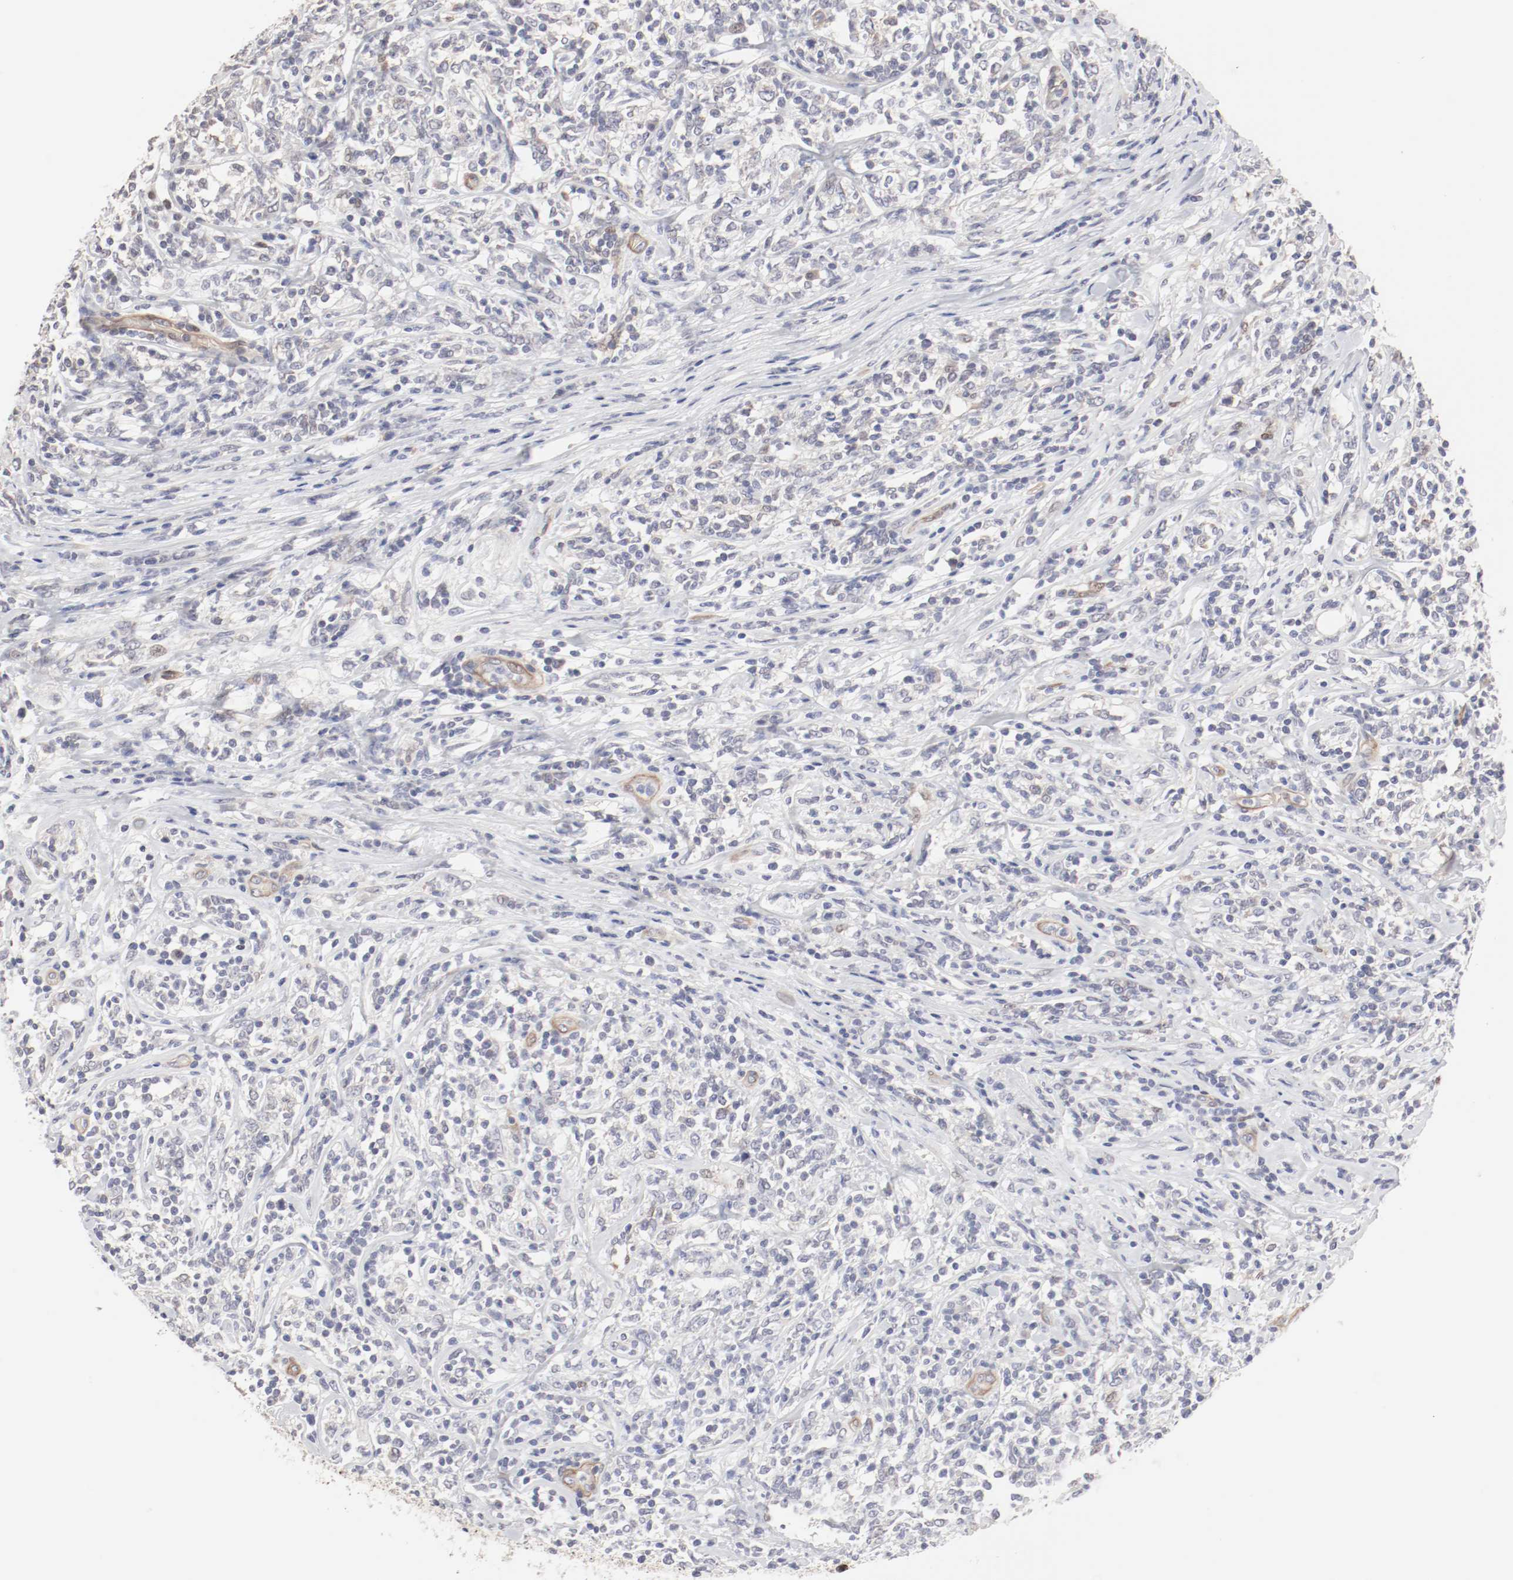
{"staining": {"intensity": "negative", "quantity": "none", "location": "none"}, "tissue": "lymphoma", "cell_type": "Tumor cells", "image_type": "cancer", "snomed": [{"axis": "morphology", "description": "Malignant lymphoma, non-Hodgkin's type, High grade"}, {"axis": "topography", "description": "Lymph node"}], "caption": "DAB (3,3'-diaminobenzidine) immunohistochemical staining of malignant lymphoma, non-Hodgkin's type (high-grade) demonstrates no significant staining in tumor cells.", "gene": "MAGED4", "patient": {"sex": "female", "age": 84}}